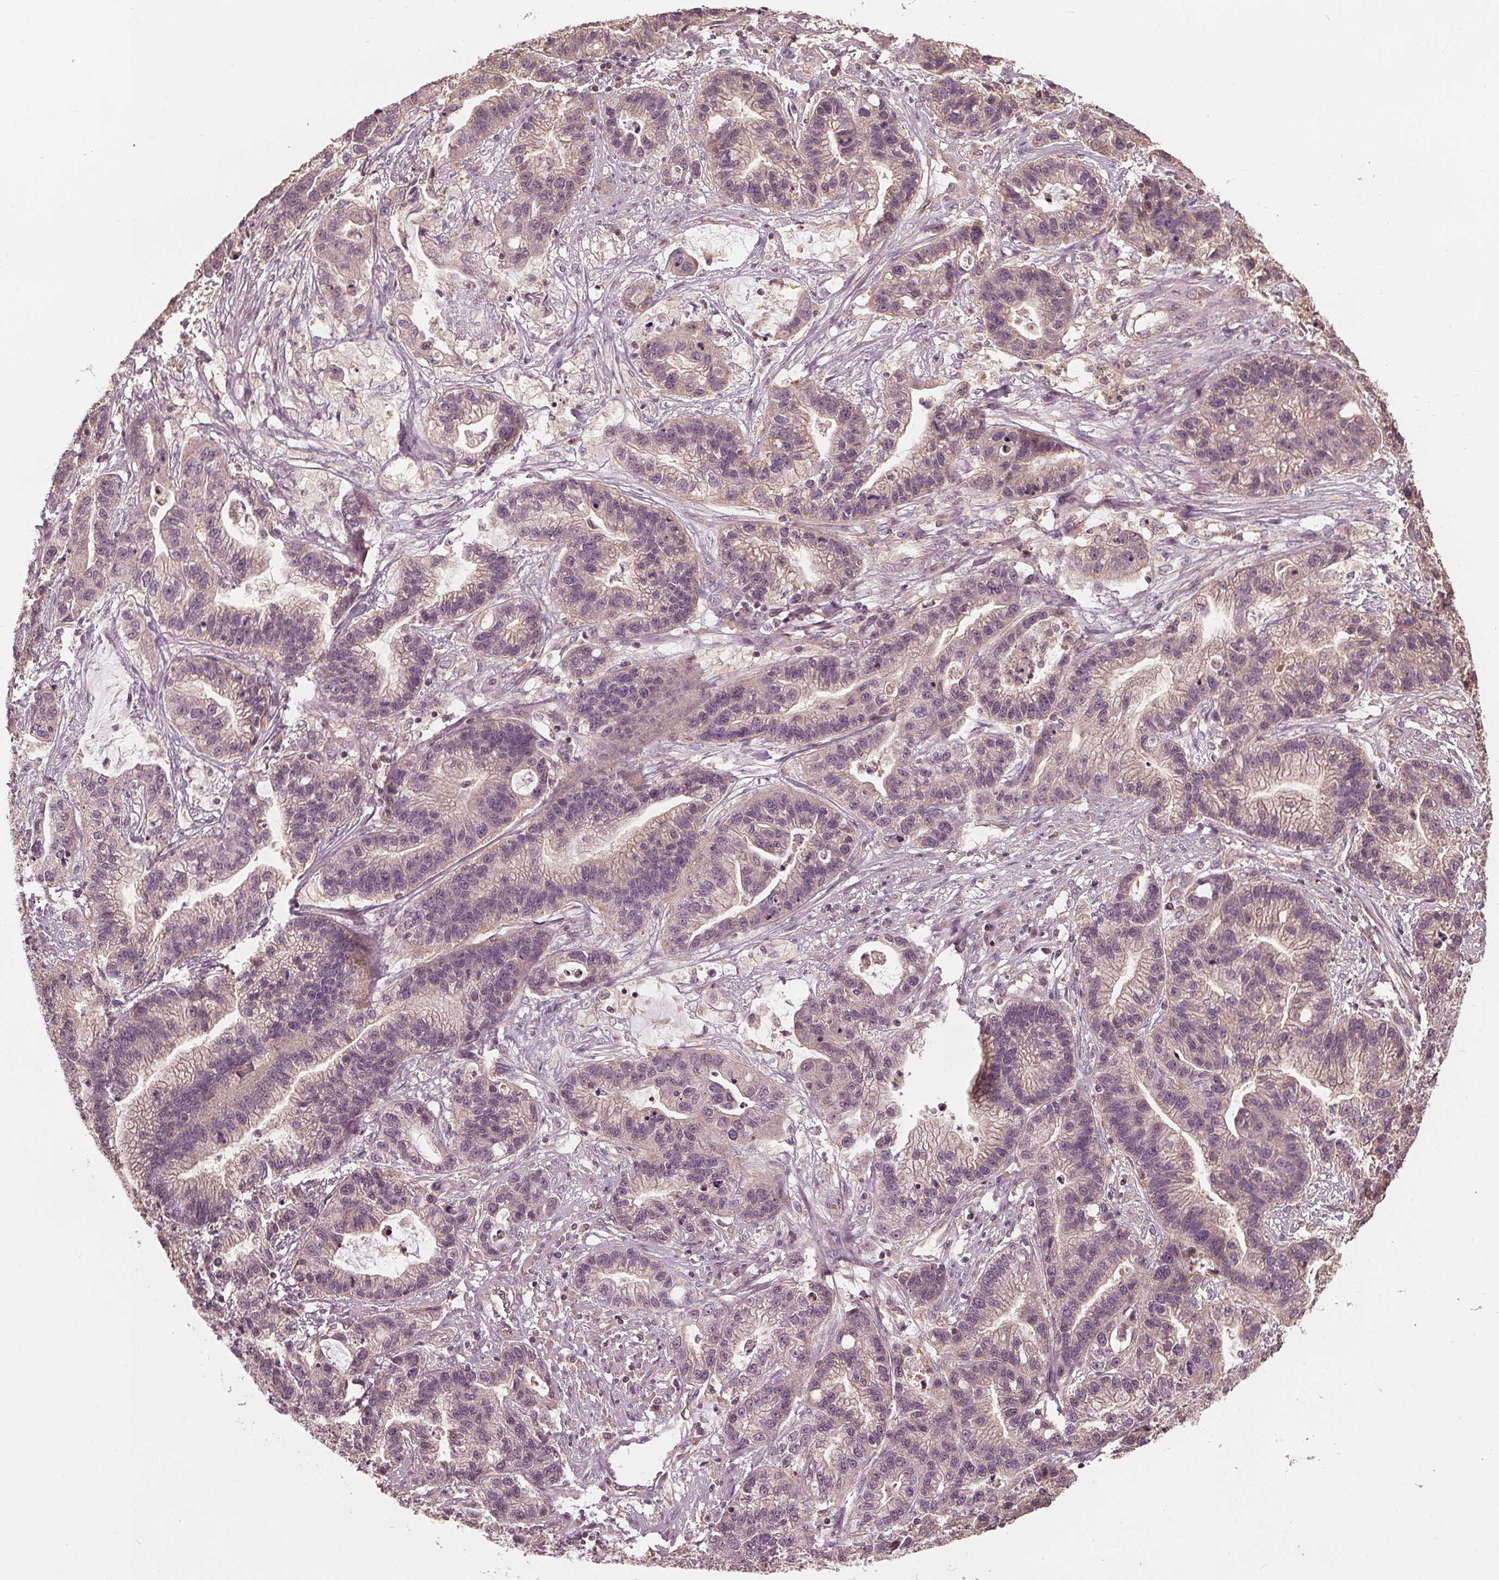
{"staining": {"intensity": "weak", "quantity": "25%-75%", "location": "cytoplasmic/membranous"}, "tissue": "stomach cancer", "cell_type": "Tumor cells", "image_type": "cancer", "snomed": [{"axis": "morphology", "description": "Adenocarcinoma, NOS"}, {"axis": "topography", "description": "Stomach"}], "caption": "Stomach adenocarcinoma was stained to show a protein in brown. There is low levels of weak cytoplasmic/membranous staining in approximately 25%-75% of tumor cells. Ihc stains the protein in brown and the nuclei are stained blue.", "gene": "GNB2", "patient": {"sex": "male", "age": 83}}